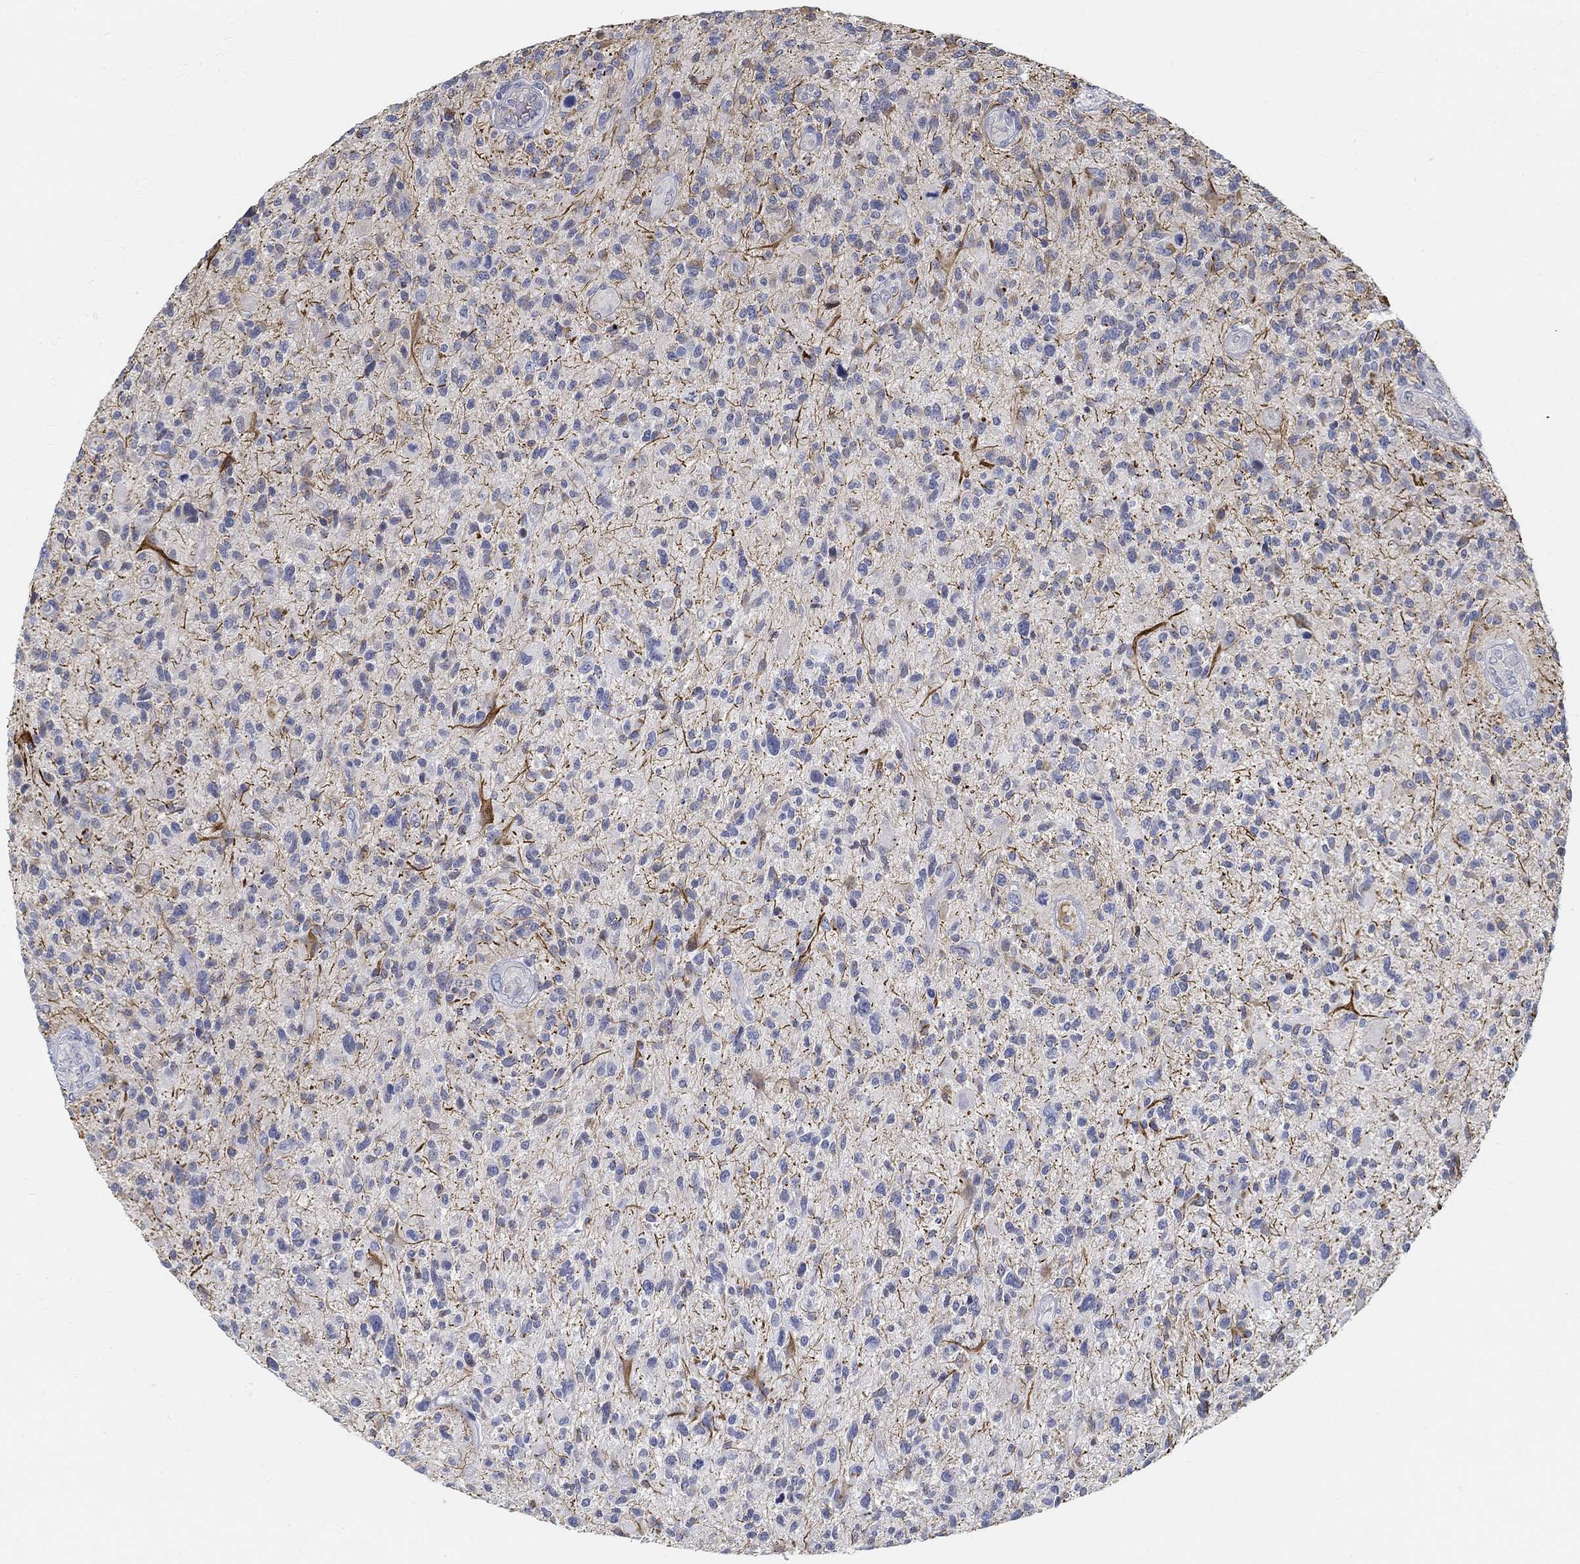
{"staining": {"intensity": "moderate", "quantity": "<25%", "location": "cytoplasmic/membranous"}, "tissue": "glioma", "cell_type": "Tumor cells", "image_type": "cancer", "snomed": [{"axis": "morphology", "description": "Glioma, malignant, High grade"}, {"axis": "topography", "description": "Brain"}], "caption": "The image shows immunohistochemical staining of glioma. There is moderate cytoplasmic/membranous staining is appreciated in about <25% of tumor cells. (Stains: DAB in brown, nuclei in blue, Microscopy: brightfield microscopy at high magnification).", "gene": "SNTG2", "patient": {"sex": "male", "age": 47}}